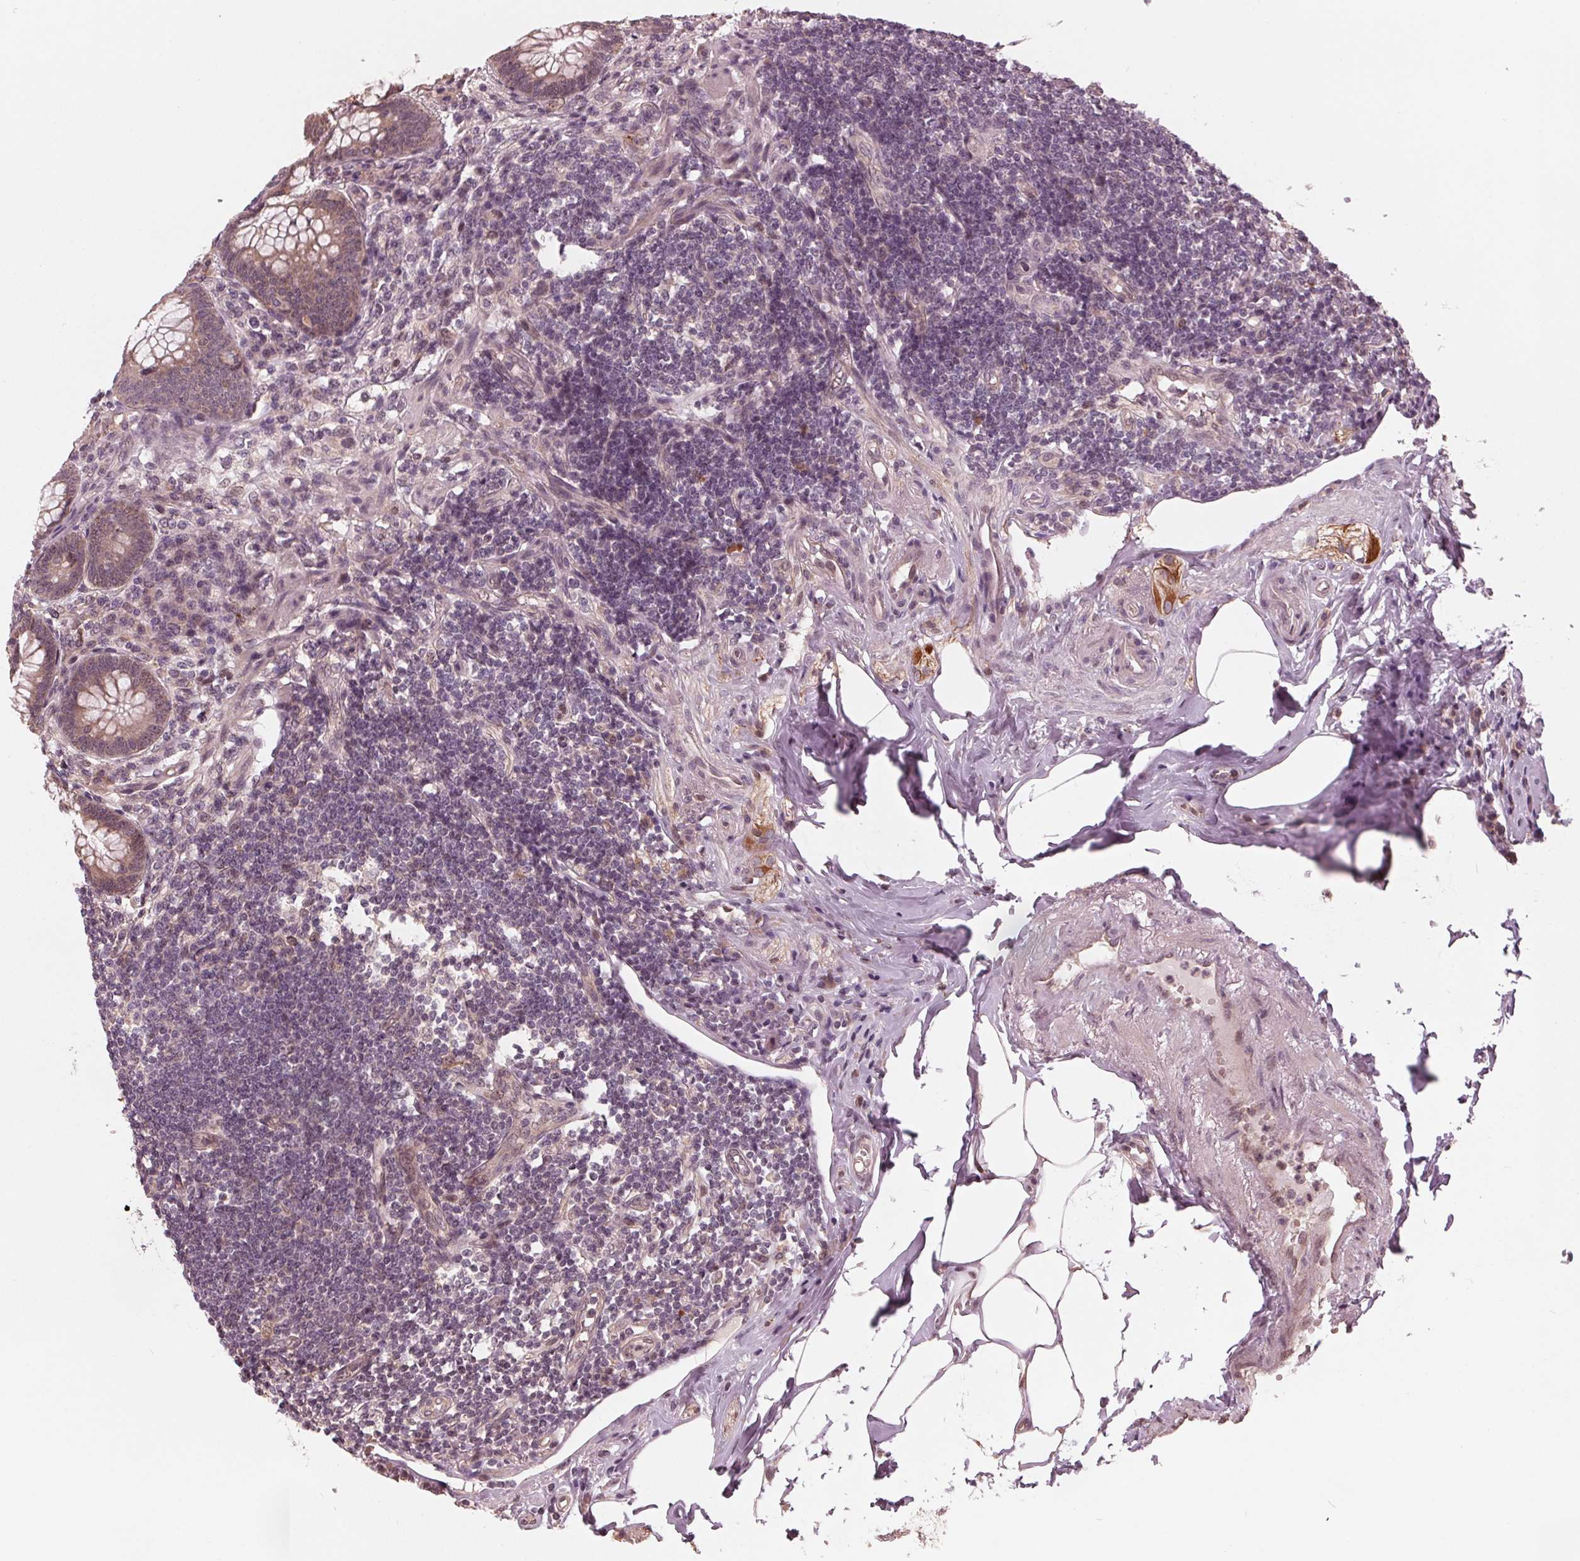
{"staining": {"intensity": "moderate", "quantity": "25%-75%", "location": "cytoplasmic/membranous,nuclear"}, "tissue": "appendix", "cell_type": "Glandular cells", "image_type": "normal", "snomed": [{"axis": "morphology", "description": "Normal tissue, NOS"}, {"axis": "topography", "description": "Appendix"}], "caption": "Immunohistochemical staining of normal appendix displays 25%-75% levels of moderate cytoplasmic/membranous,nuclear protein positivity in about 25%-75% of glandular cells. Using DAB (3,3'-diaminobenzidine) (brown) and hematoxylin (blue) stains, captured at high magnification using brightfield microscopy.", "gene": "ZNF471", "patient": {"sex": "female", "age": 57}}